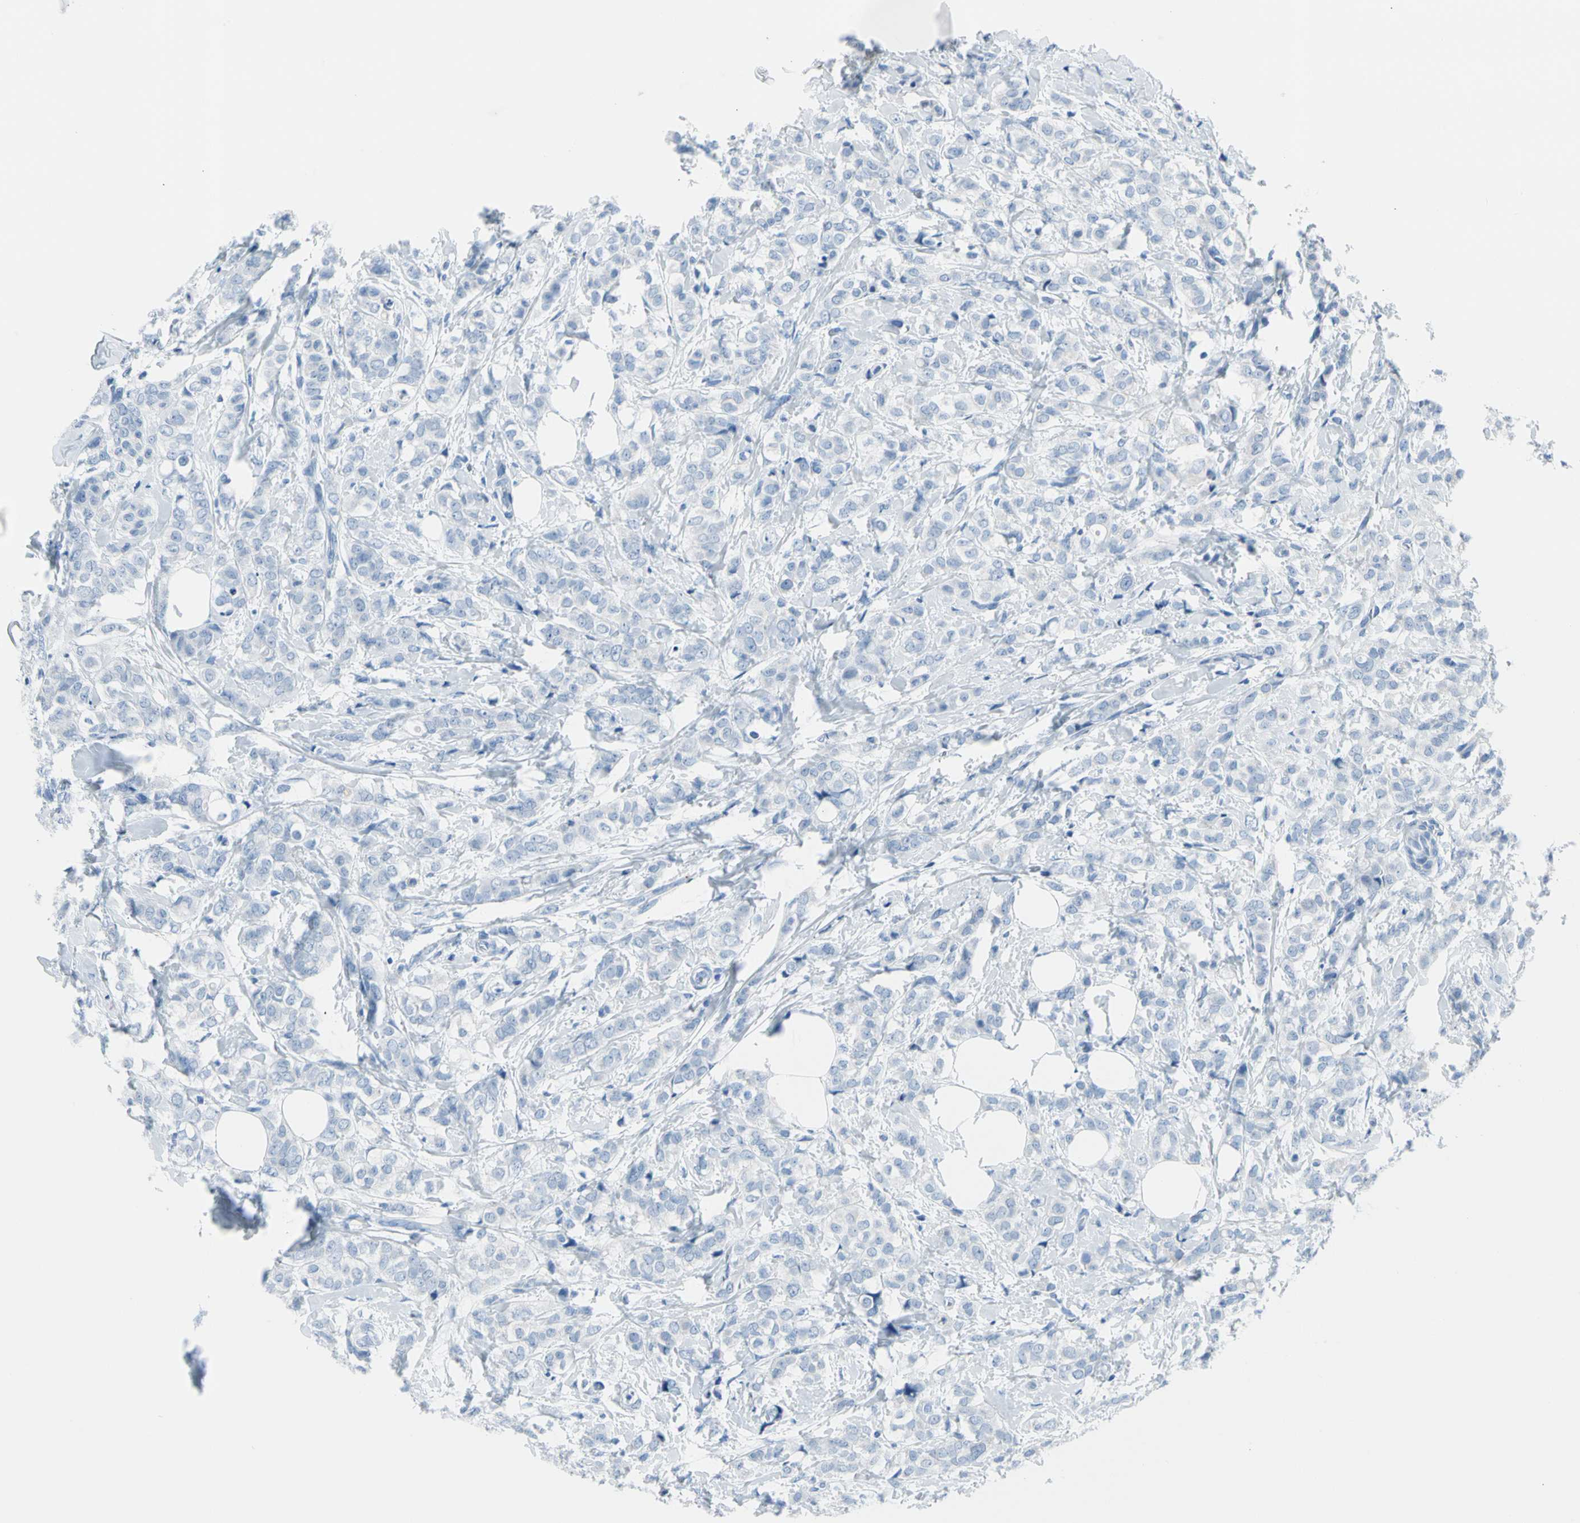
{"staining": {"intensity": "negative", "quantity": "none", "location": "none"}, "tissue": "breast cancer", "cell_type": "Tumor cells", "image_type": "cancer", "snomed": [{"axis": "morphology", "description": "Lobular carcinoma"}, {"axis": "topography", "description": "Breast"}], "caption": "Protein analysis of breast cancer demonstrates no significant positivity in tumor cells.", "gene": "TPO", "patient": {"sex": "female", "age": 60}}